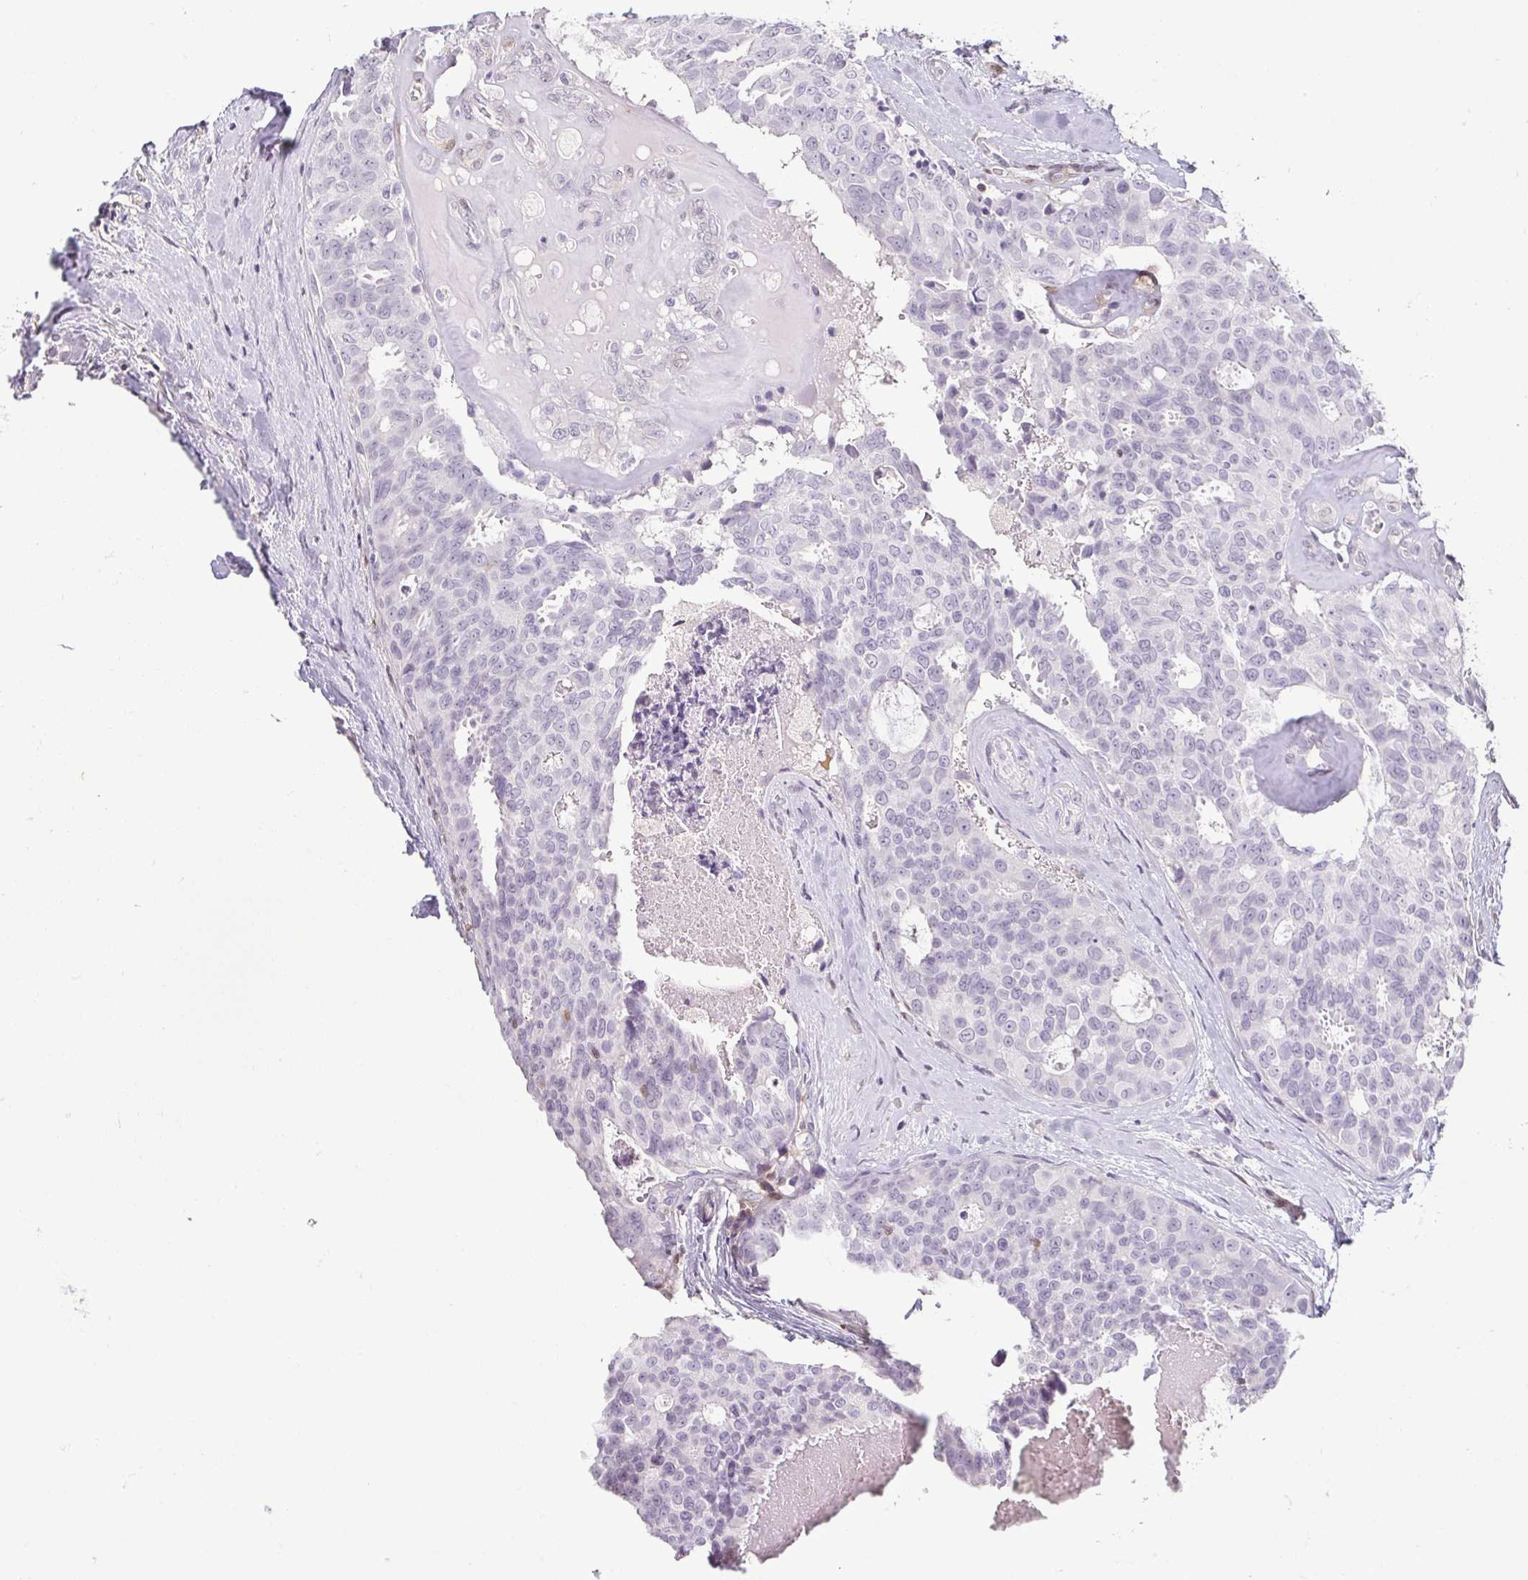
{"staining": {"intensity": "negative", "quantity": "none", "location": "none"}, "tissue": "breast cancer", "cell_type": "Tumor cells", "image_type": "cancer", "snomed": [{"axis": "morphology", "description": "Duct carcinoma"}, {"axis": "topography", "description": "Breast"}], "caption": "Invasive ductal carcinoma (breast) stained for a protein using IHC exhibits no expression tumor cells.", "gene": "HOPX", "patient": {"sex": "female", "age": 45}}